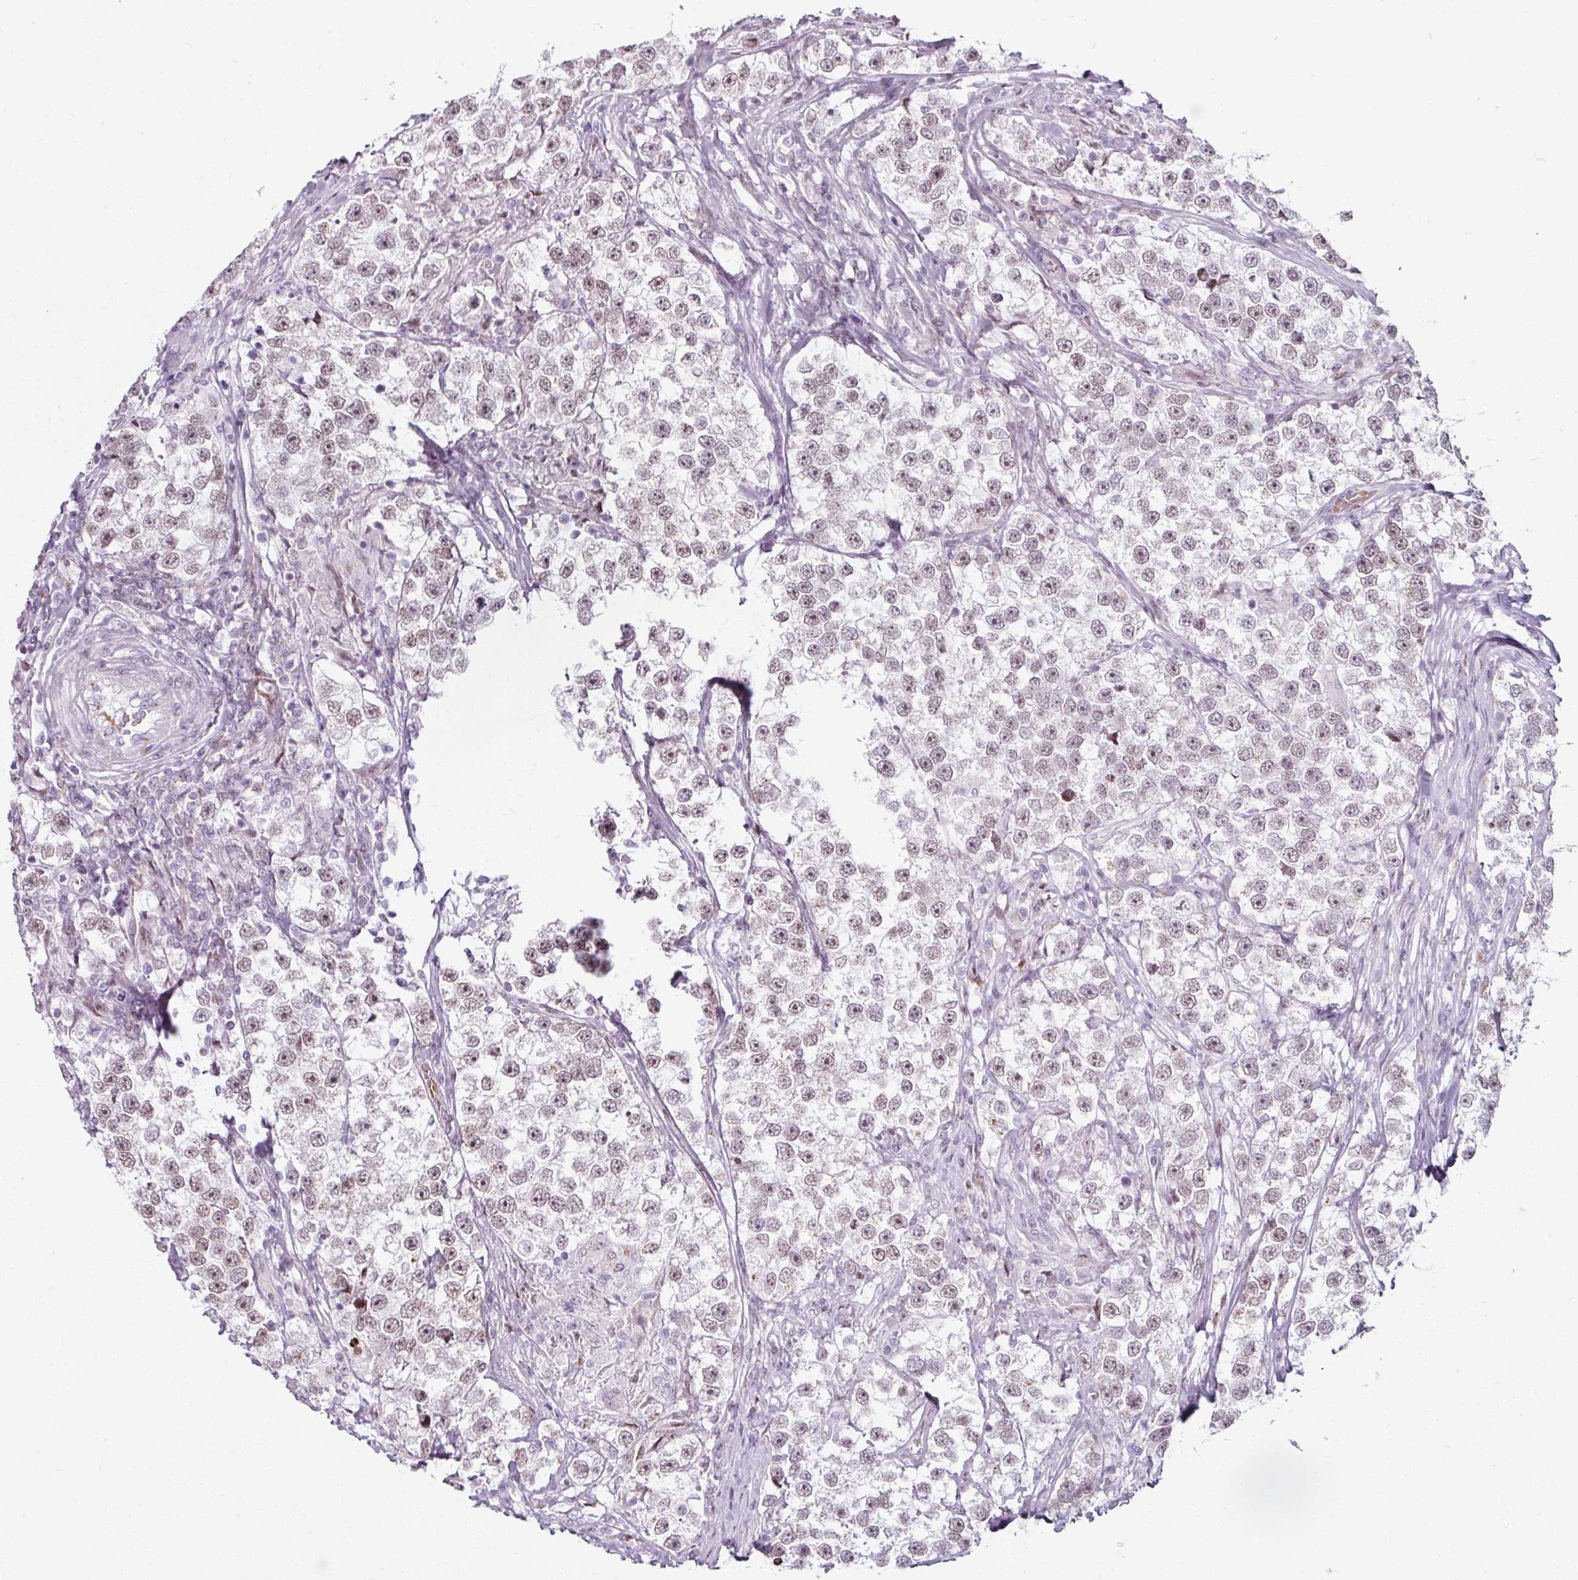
{"staining": {"intensity": "weak", "quantity": ">75%", "location": "nuclear"}, "tissue": "testis cancer", "cell_type": "Tumor cells", "image_type": "cancer", "snomed": [{"axis": "morphology", "description": "Seminoma, NOS"}, {"axis": "topography", "description": "Testis"}], "caption": "A low amount of weak nuclear expression is identified in about >75% of tumor cells in testis seminoma tissue.", "gene": "SYT8", "patient": {"sex": "male", "age": 46}}